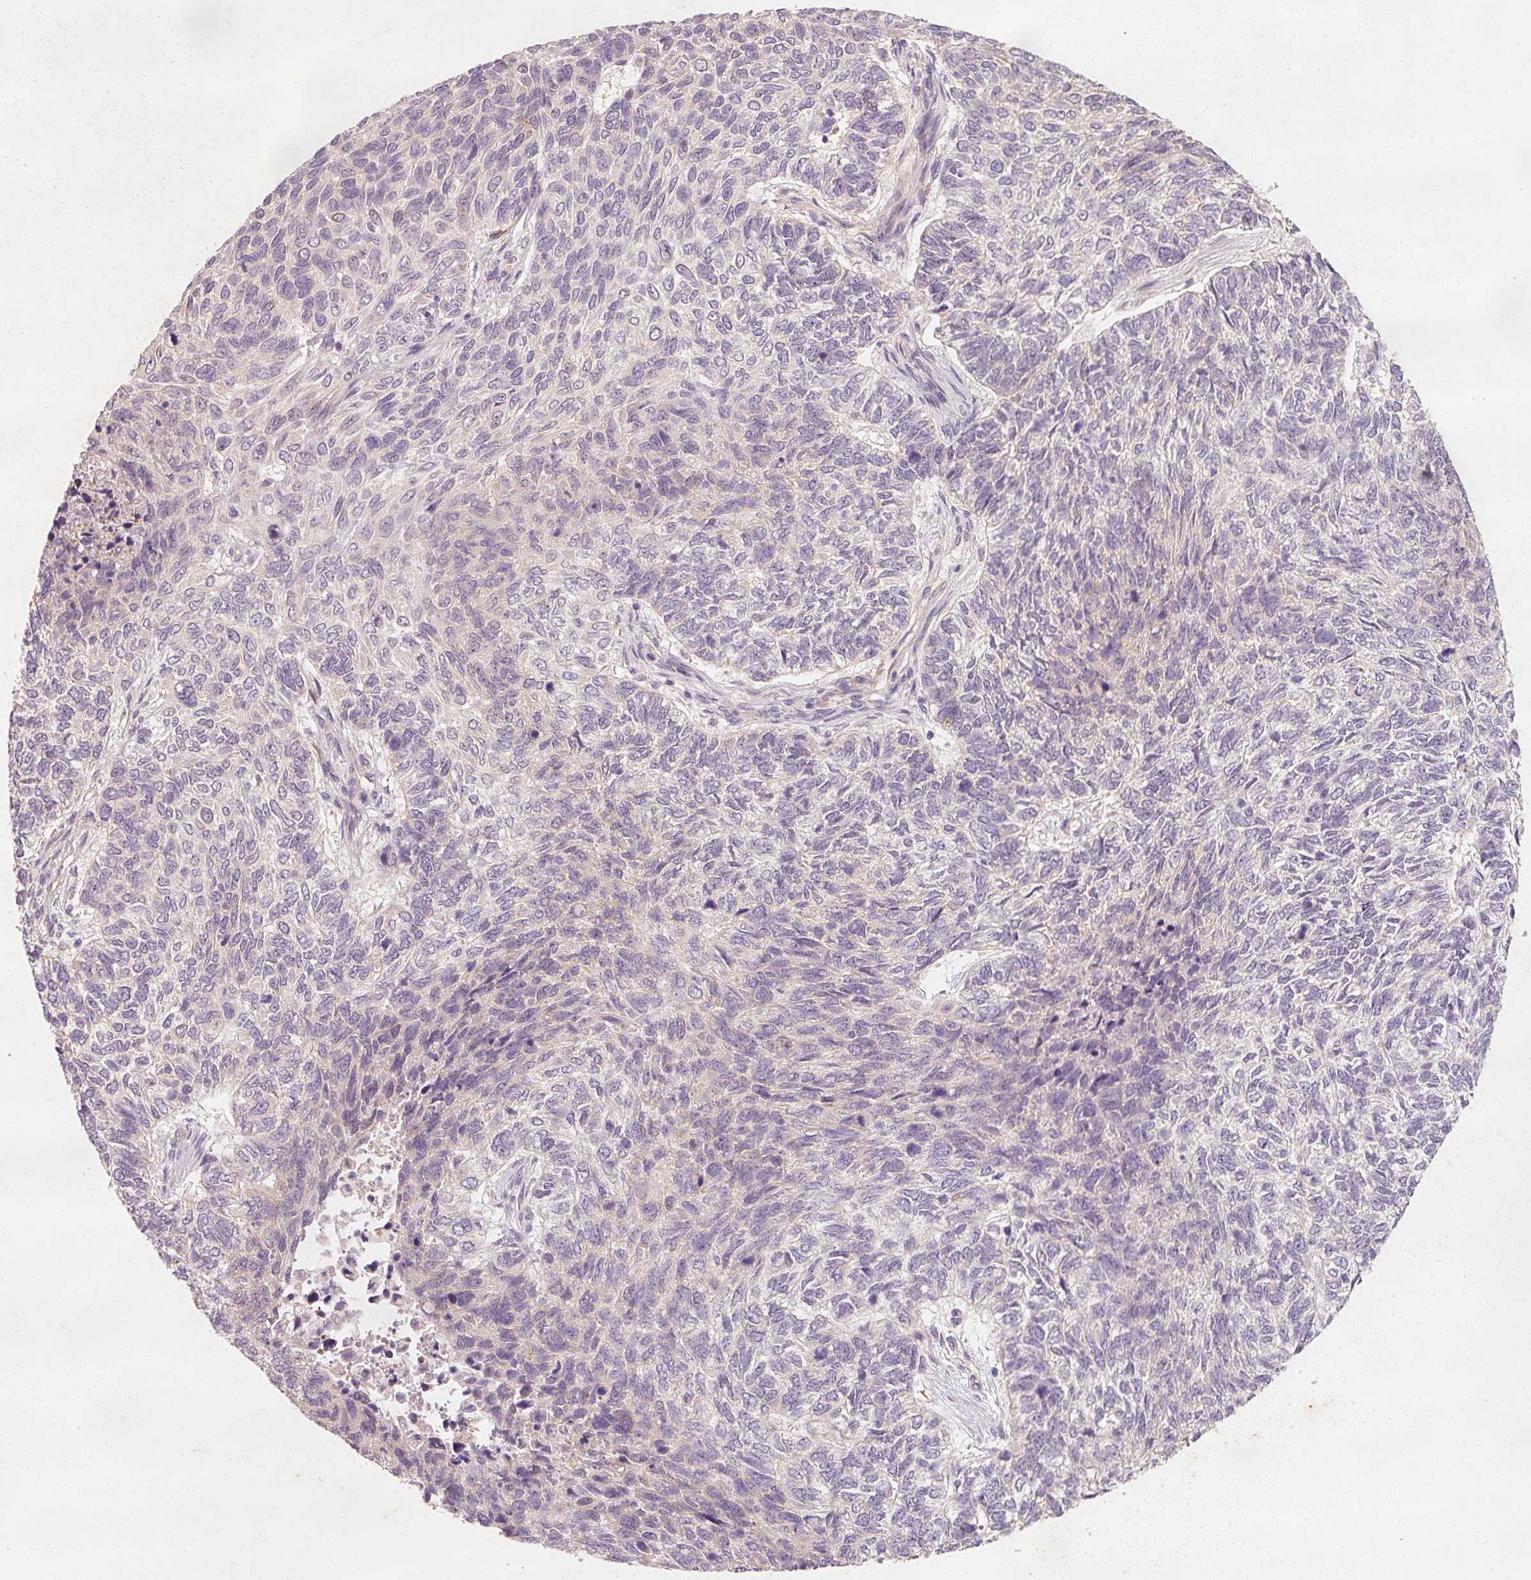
{"staining": {"intensity": "negative", "quantity": "none", "location": "none"}, "tissue": "skin cancer", "cell_type": "Tumor cells", "image_type": "cancer", "snomed": [{"axis": "morphology", "description": "Basal cell carcinoma"}, {"axis": "topography", "description": "Skin"}], "caption": "Tumor cells are negative for protein expression in human skin cancer.", "gene": "RGL2", "patient": {"sex": "female", "age": 65}}